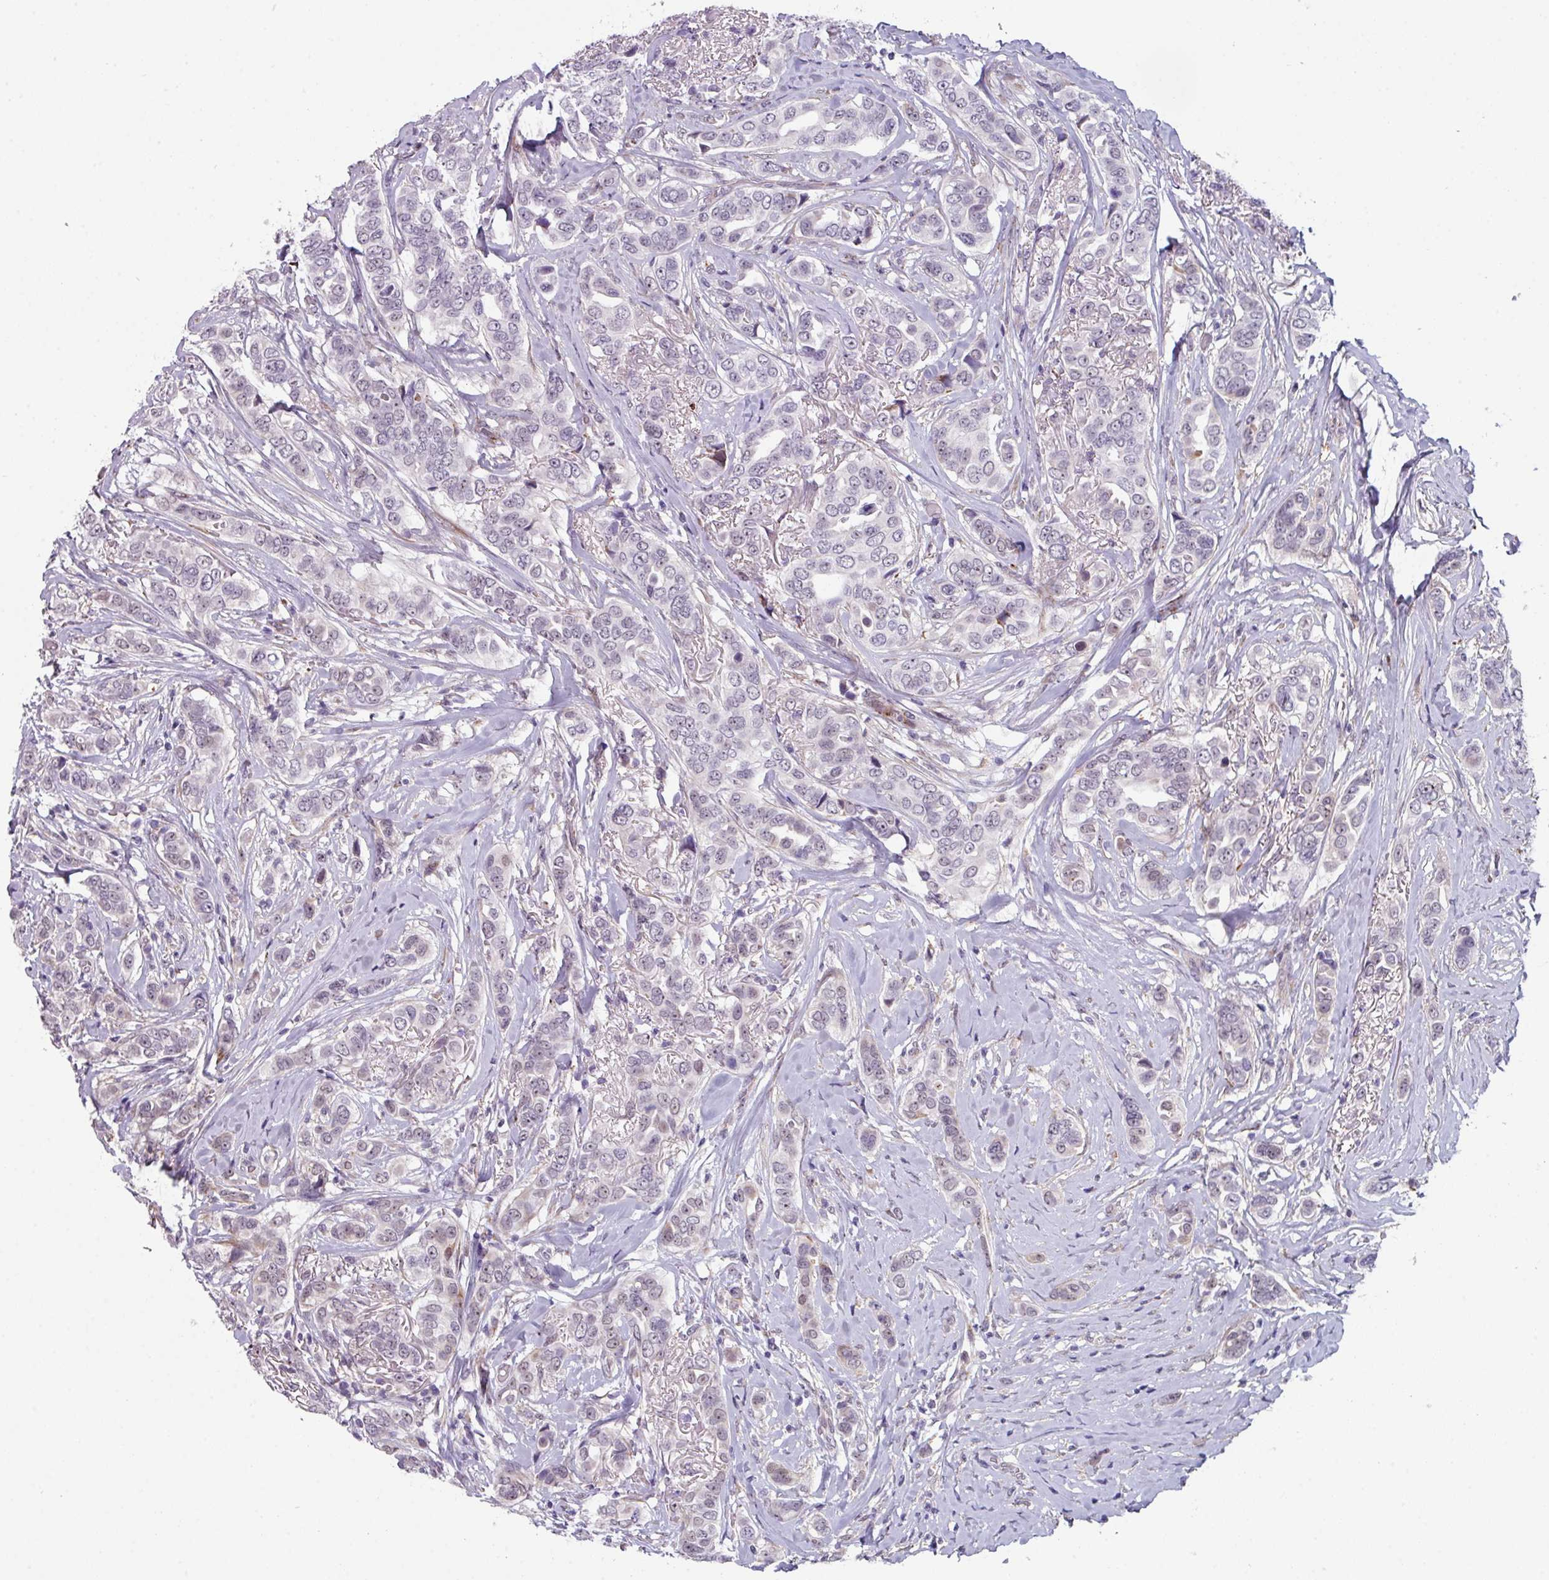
{"staining": {"intensity": "negative", "quantity": "none", "location": "none"}, "tissue": "breast cancer", "cell_type": "Tumor cells", "image_type": "cancer", "snomed": [{"axis": "morphology", "description": "Lobular carcinoma"}, {"axis": "topography", "description": "Breast"}], "caption": "Lobular carcinoma (breast) was stained to show a protein in brown. There is no significant expression in tumor cells.", "gene": "BMS1", "patient": {"sex": "female", "age": 51}}